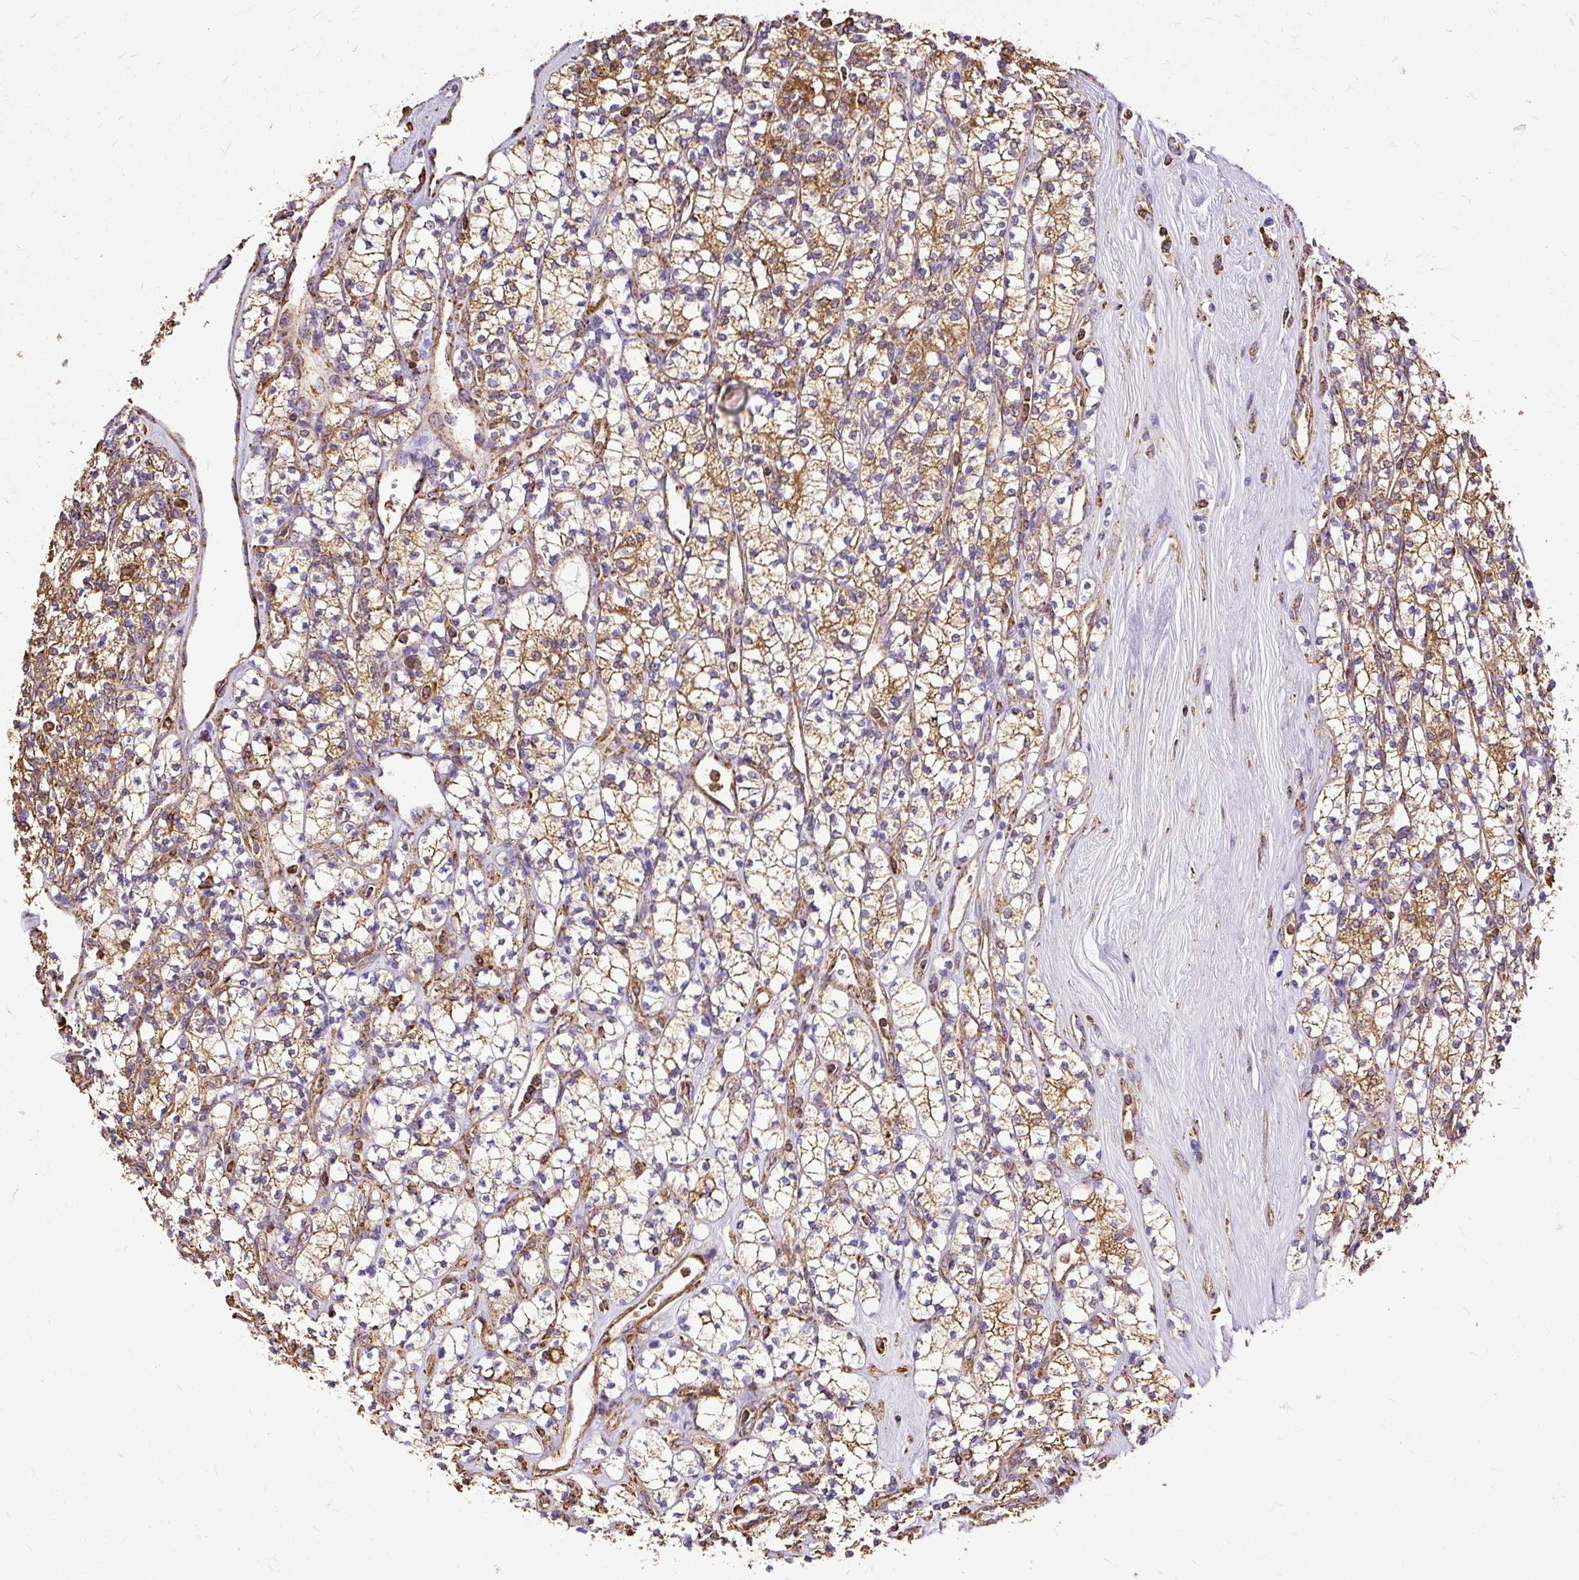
{"staining": {"intensity": "moderate", "quantity": ">75%", "location": "cytoplasmic/membranous"}, "tissue": "renal cancer", "cell_type": "Tumor cells", "image_type": "cancer", "snomed": [{"axis": "morphology", "description": "Adenocarcinoma, NOS"}, {"axis": "topography", "description": "Kidney"}], "caption": "Renal adenocarcinoma was stained to show a protein in brown. There is medium levels of moderate cytoplasmic/membranous positivity in about >75% of tumor cells.", "gene": "KLHL11", "patient": {"sex": "male", "age": 77}}